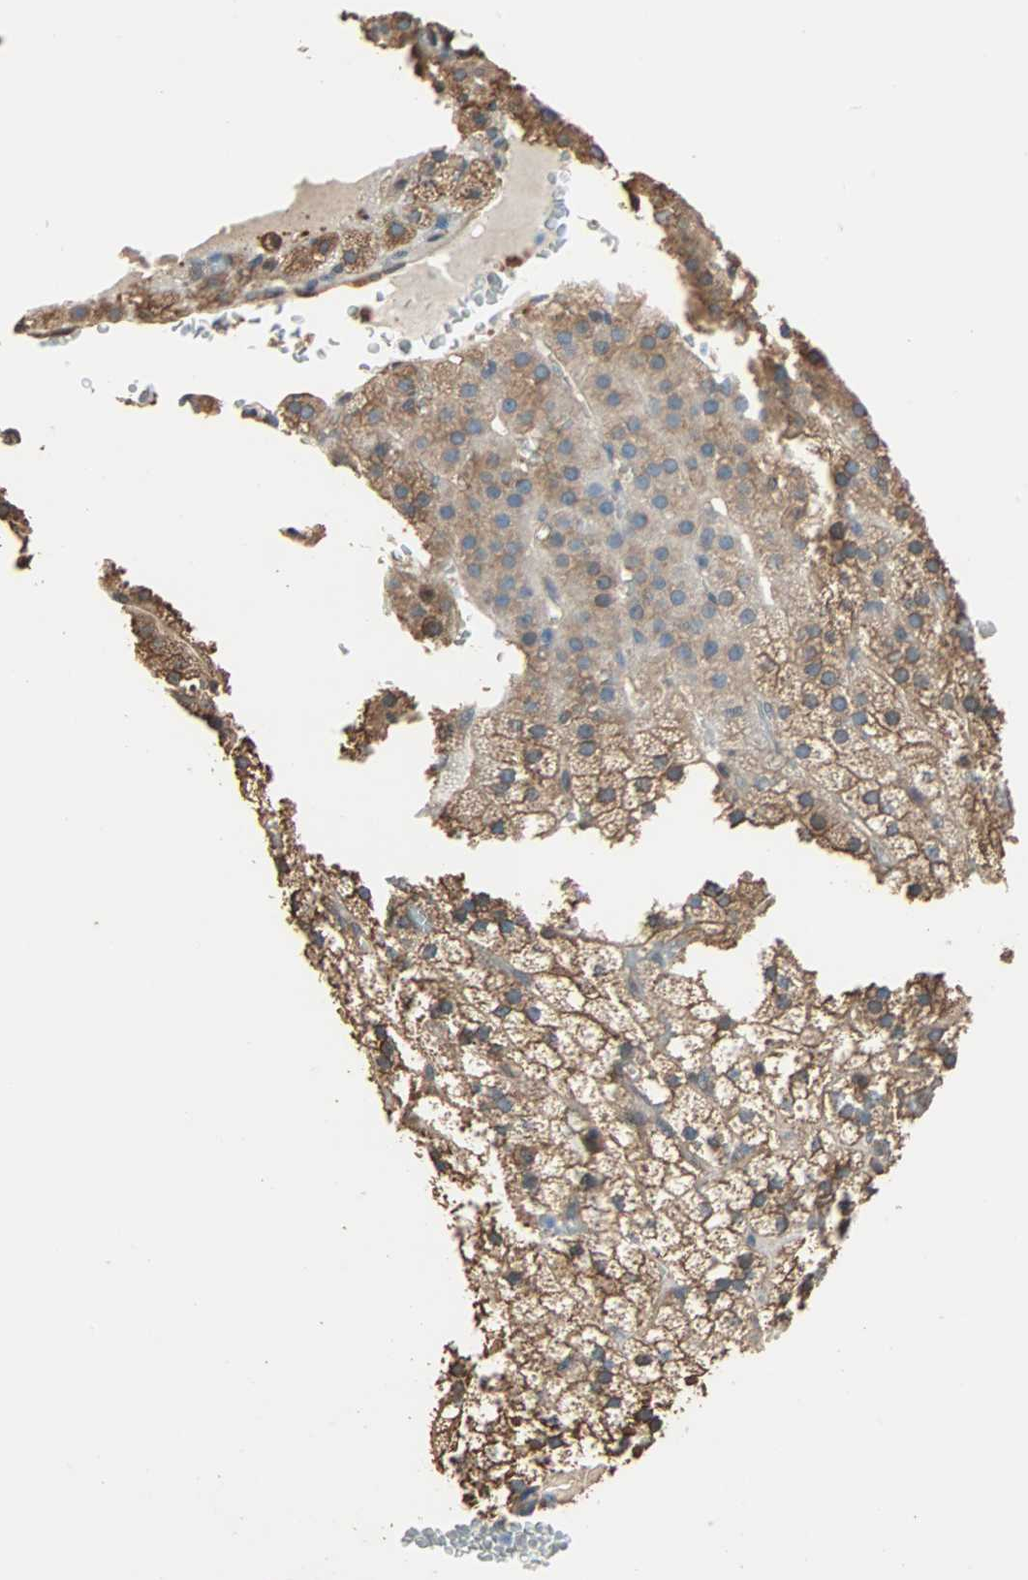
{"staining": {"intensity": "moderate", "quantity": ">75%", "location": "cytoplasmic/membranous"}, "tissue": "adrenal gland", "cell_type": "Glandular cells", "image_type": "normal", "snomed": [{"axis": "morphology", "description": "Normal tissue, NOS"}, {"axis": "topography", "description": "Adrenal gland"}], "caption": "This image shows immunohistochemistry (IHC) staining of benign human adrenal gland, with medium moderate cytoplasmic/membranous positivity in about >75% of glandular cells.", "gene": "PRDX1", "patient": {"sex": "male", "age": 35}}